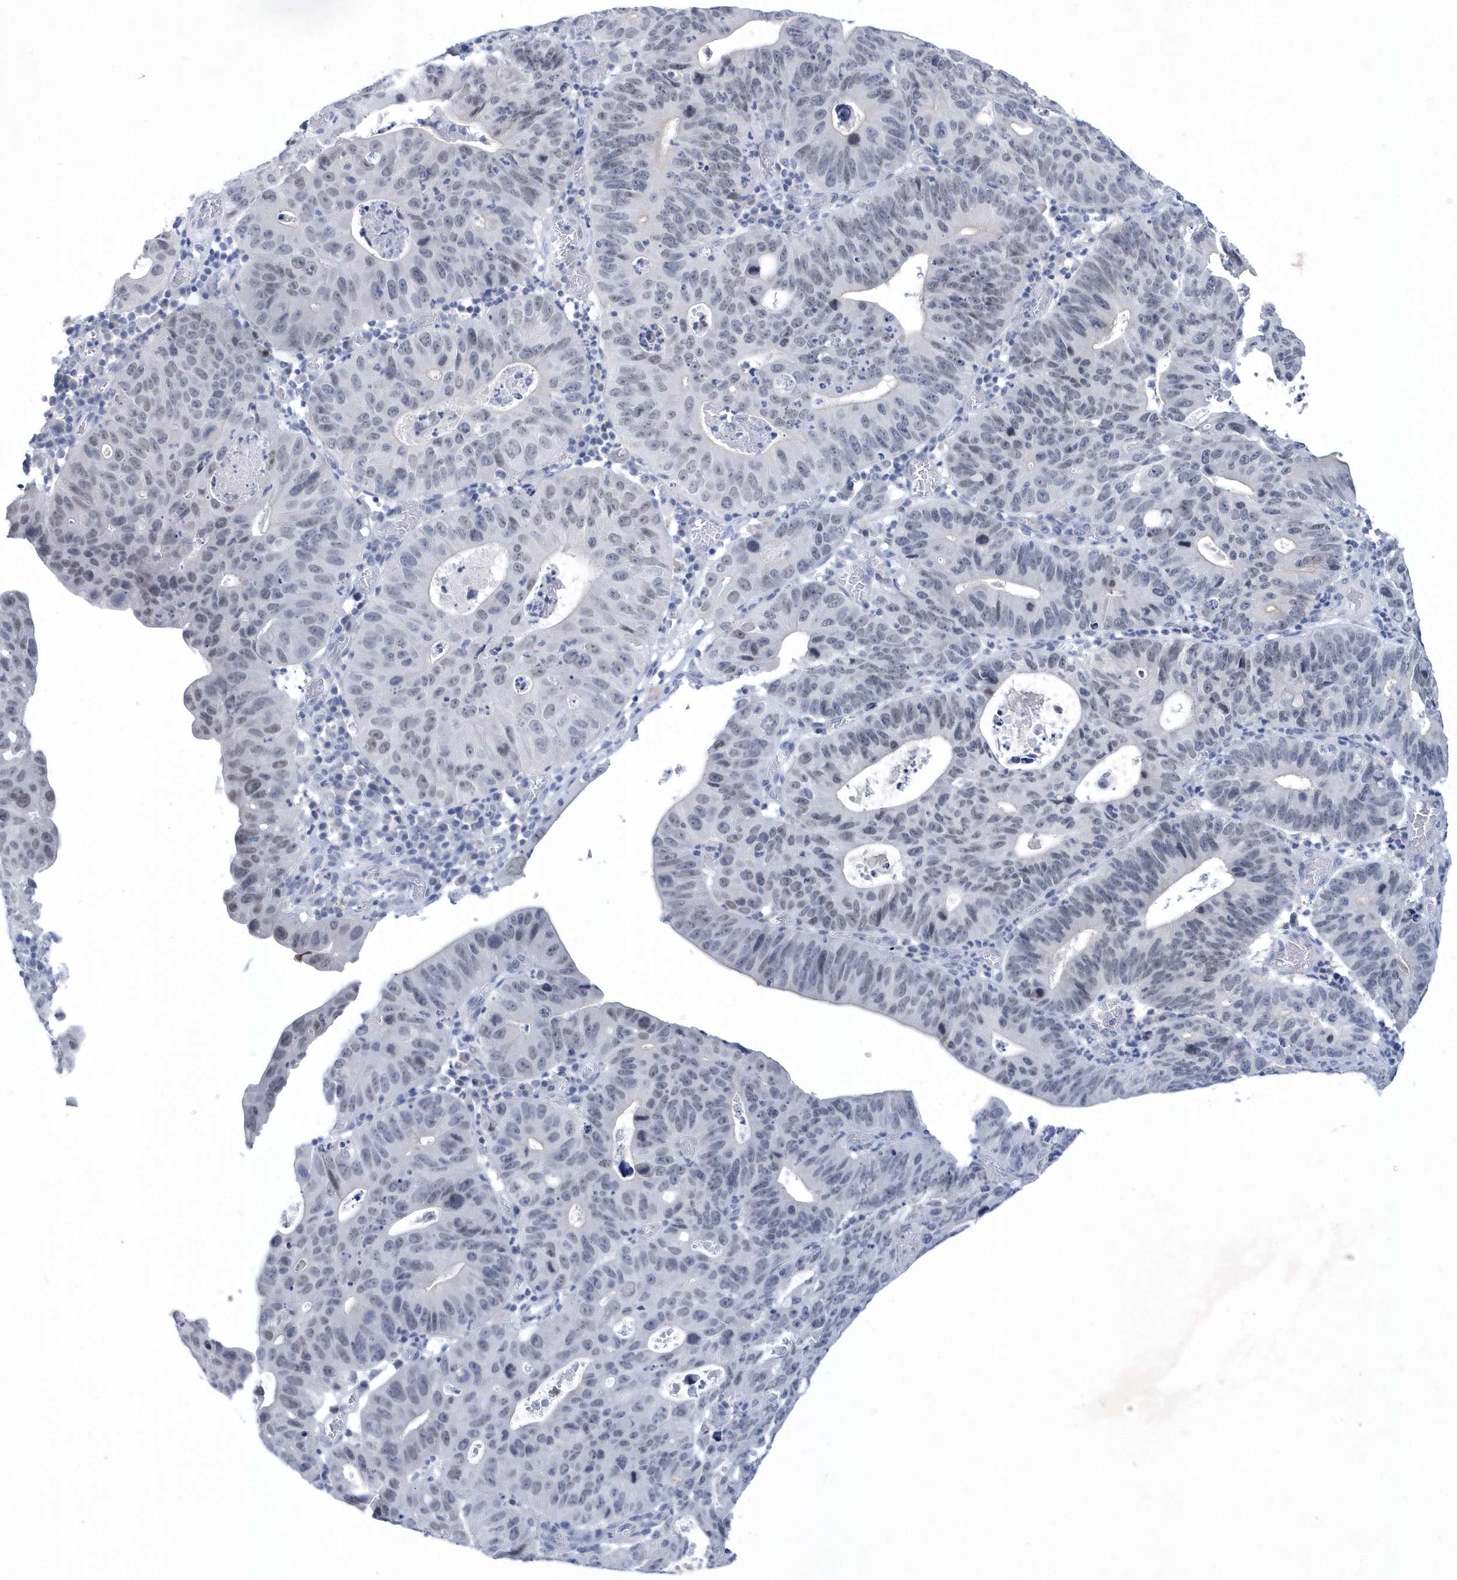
{"staining": {"intensity": "negative", "quantity": "none", "location": "none"}, "tissue": "stomach cancer", "cell_type": "Tumor cells", "image_type": "cancer", "snomed": [{"axis": "morphology", "description": "Adenocarcinoma, NOS"}, {"axis": "topography", "description": "Stomach"}], "caption": "An image of stomach cancer stained for a protein demonstrates no brown staining in tumor cells.", "gene": "SRGAP3", "patient": {"sex": "male", "age": 59}}